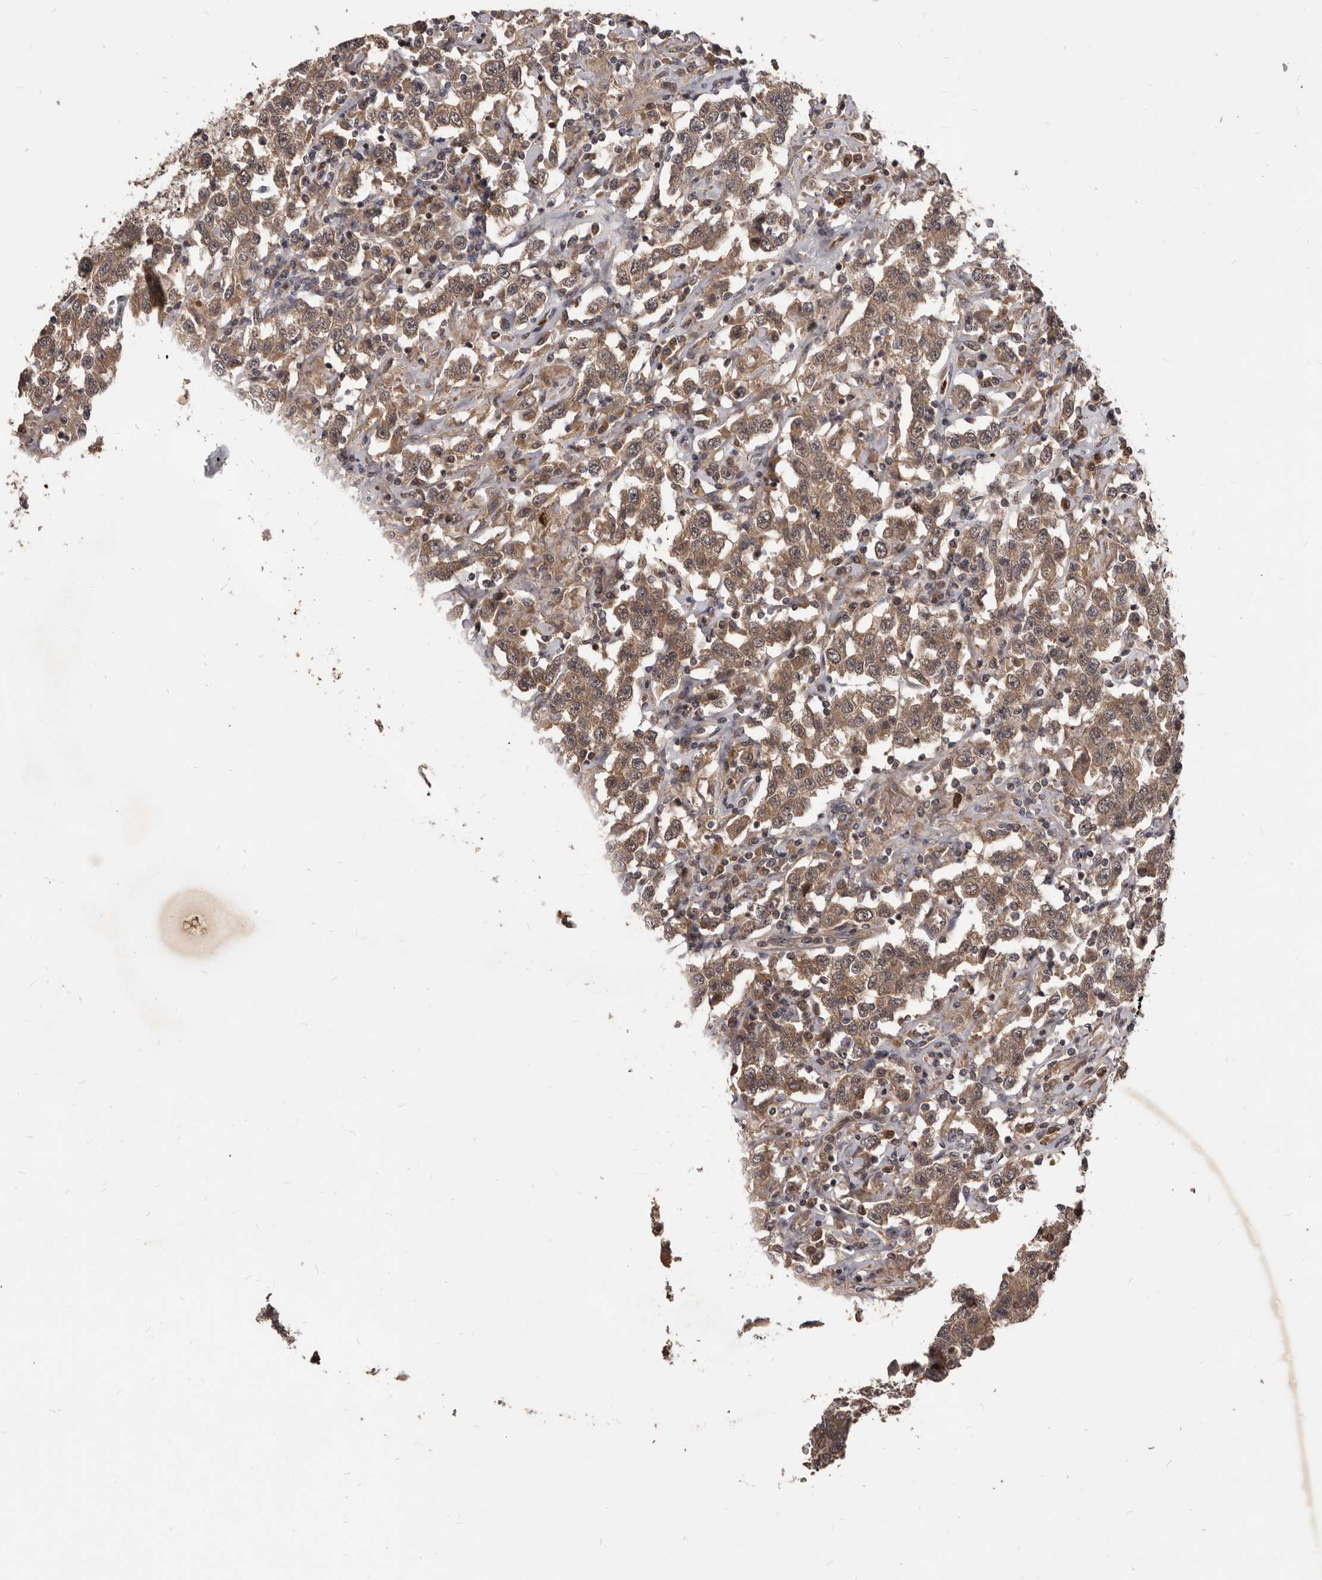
{"staining": {"intensity": "moderate", "quantity": ">75%", "location": "cytoplasmic/membranous,nuclear"}, "tissue": "testis cancer", "cell_type": "Tumor cells", "image_type": "cancer", "snomed": [{"axis": "morphology", "description": "Seminoma, NOS"}, {"axis": "topography", "description": "Testis"}], "caption": "A micrograph of testis seminoma stained for a protein reveals moderate cytoplasmic/membranous and nuclear brown staining in tumor cells.", "gene": "GABPB2", "patient": {"sex": "male", "age": 41}}